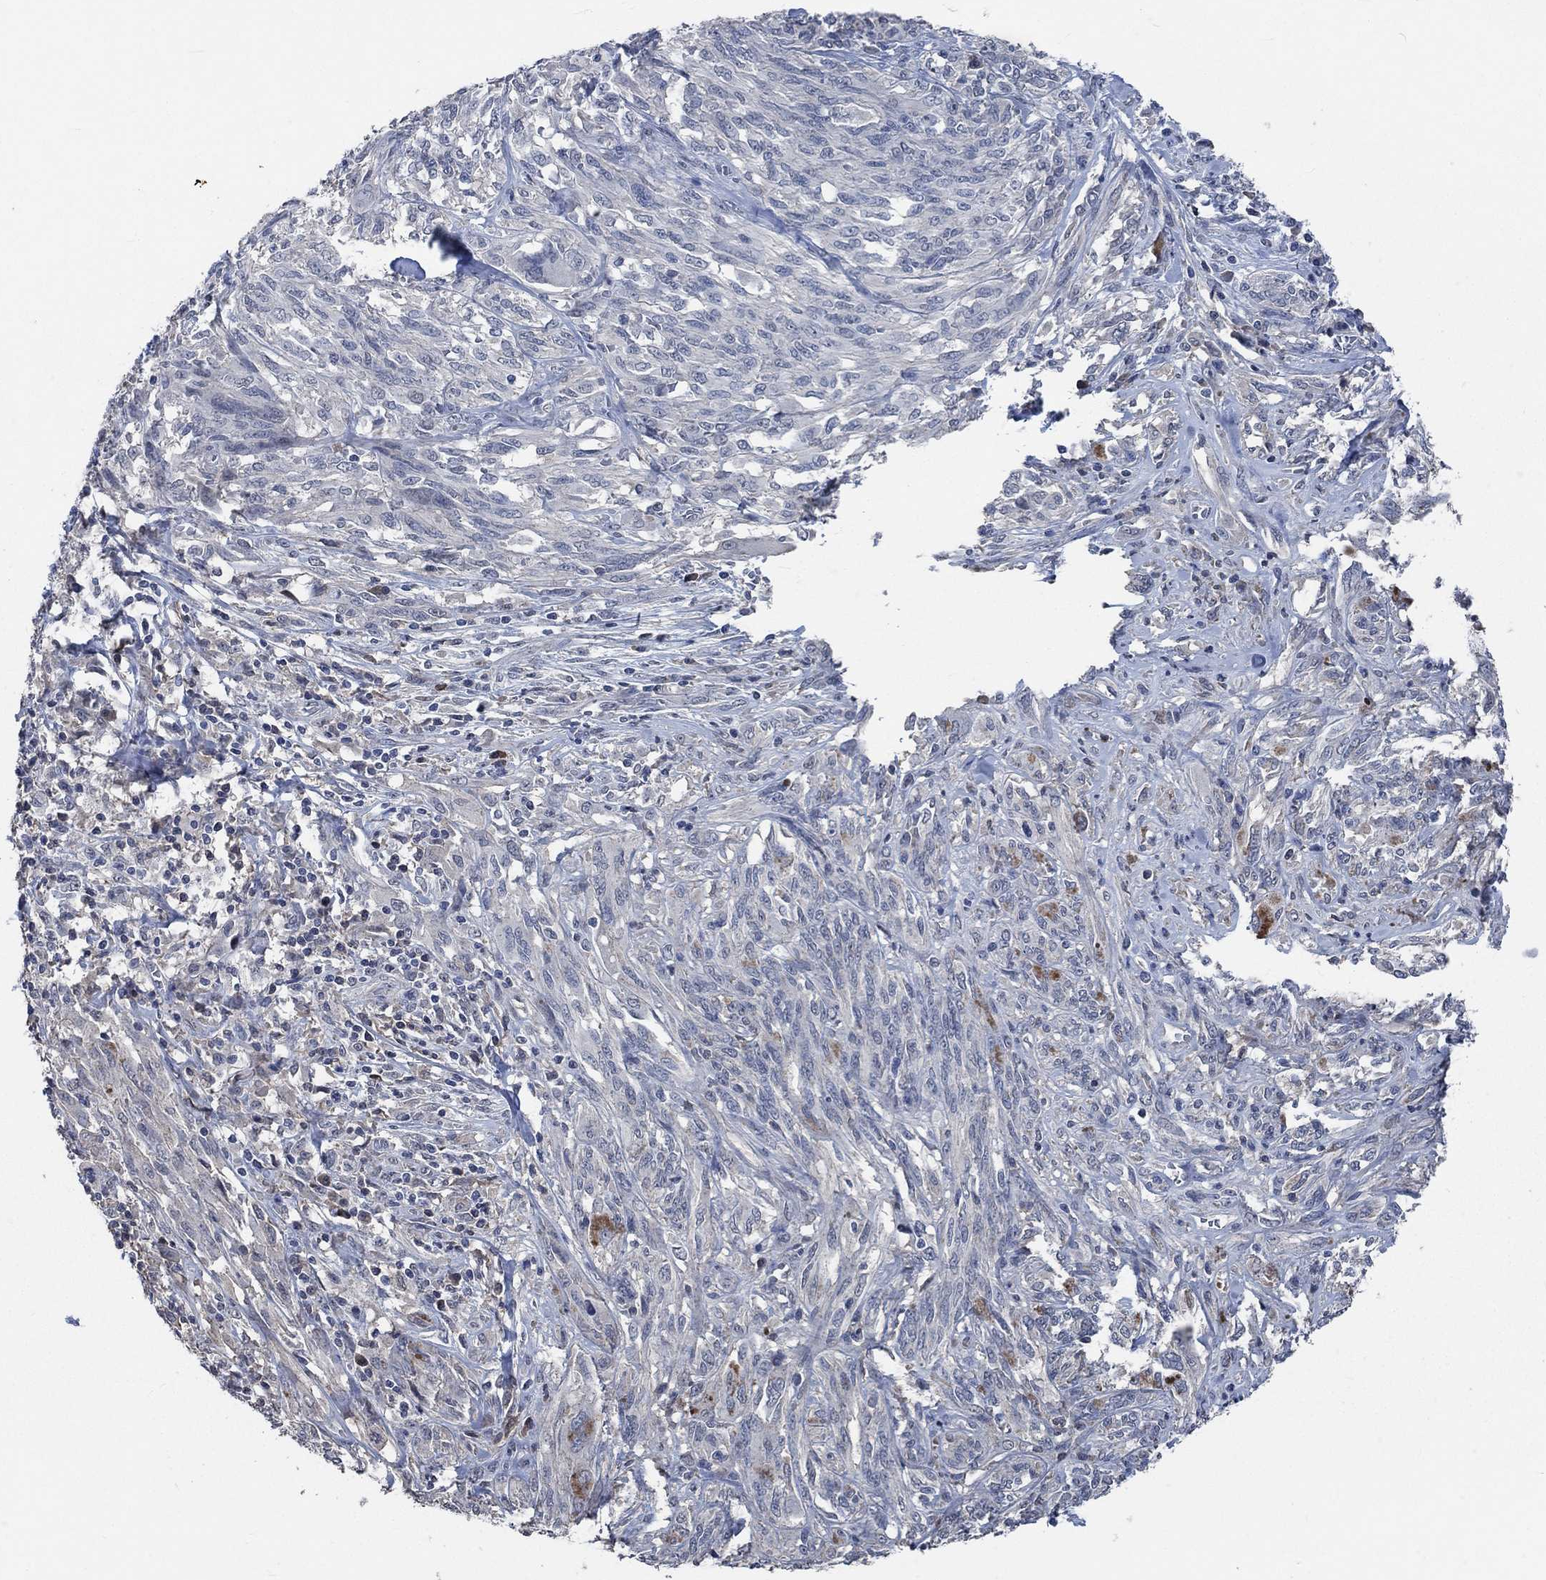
{"staining": {"intensity": "negative", "quantity": "none", "location": "none"}, "tissue": "melanoma", "cell_type": "Tumor cells", "image_type": "cancer", "snomed": [{"axis": "morphology", "description": "Malignant melanoma, NOS"}, {"axis": "topography", "description": "Skin"}], "caption": "This is an immunohistochemistry (IHC) histopathology image of malignant melanoma. There is no staining in tumor cells.", "gene": "OBSCN", "patient": {"sex": "female", "age": 91}}